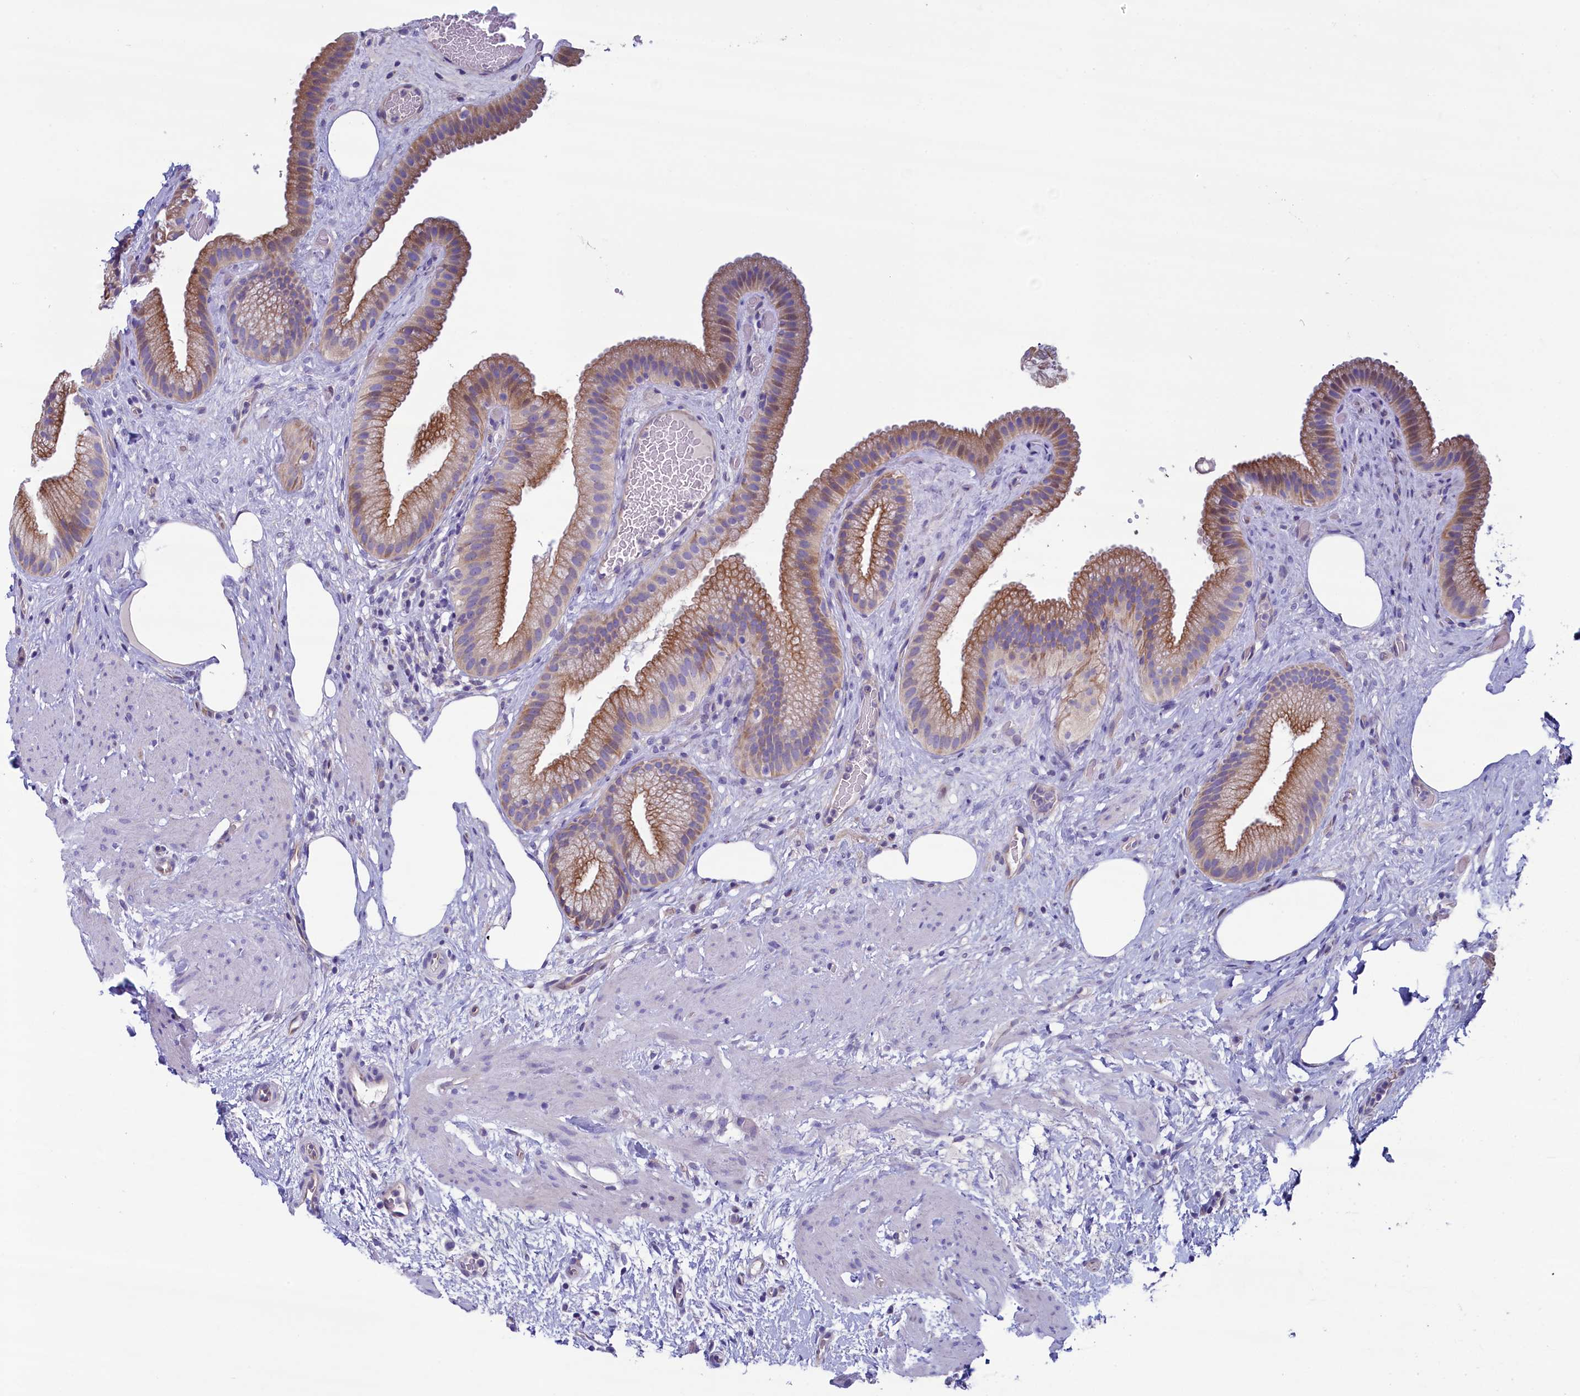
{"staining": {"intensity": "moderate", "quantity": ">75%", "location": "cytoplasmic/membranous"}, "tissue": "gallbladder", "cell_type": "Glandular cells", "image_type": "normal", "snomed": [{"axis": "morphology", "description": "Normal tissue, NOS"}, {"axis": "morphology", "description": "Inflammation, NOS"}, {"axis": "topography", "description": "Gallbladder"}], "caption": "Immunohistochemical staining of normal human gallbladder displays moderate cytoplasmic/membranous protein staining in about >75% of glandular cells. (DAB (3,3'-diaminobenzidine) IHC with brightfield microscopy, high magnification).", "gene": "KRBOX5", "patient": {"sex": "male", "age": 51}}